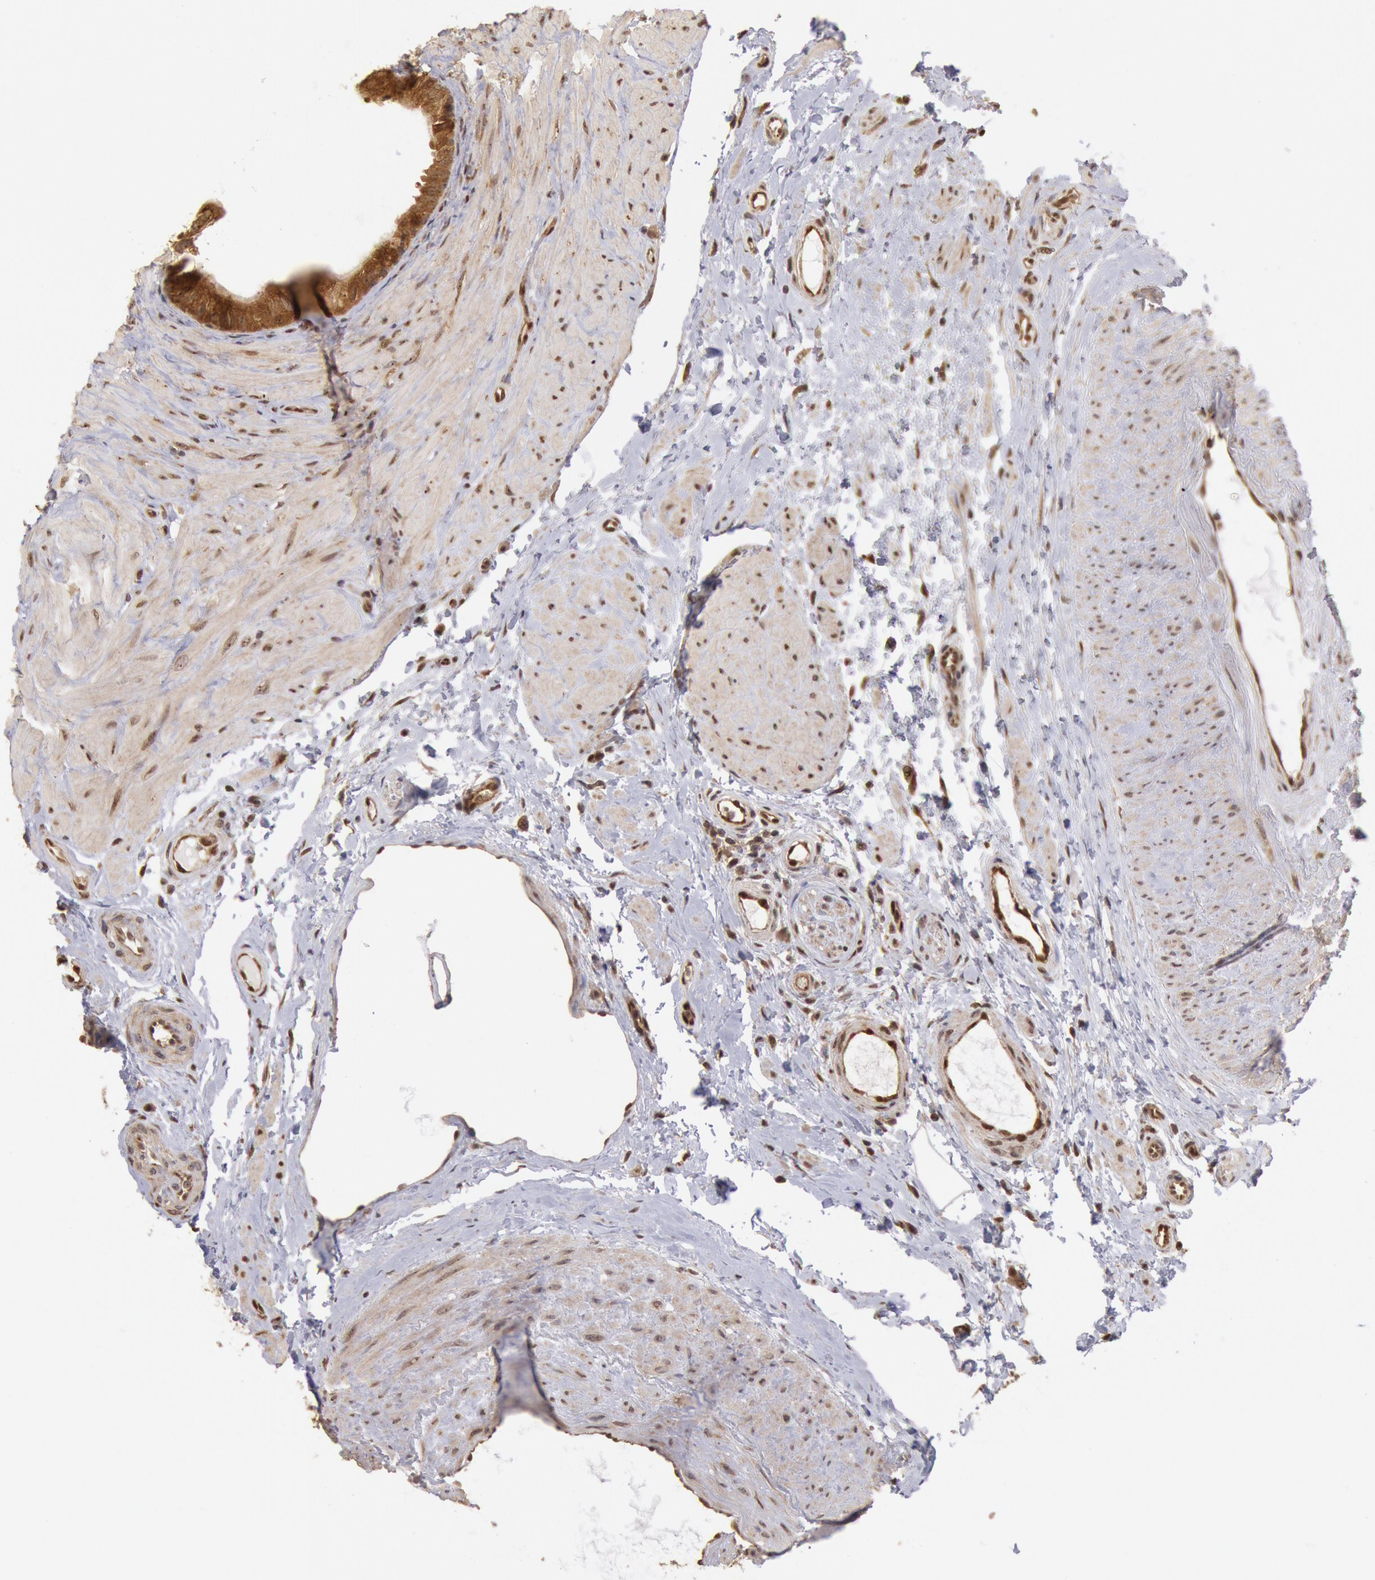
{"staining": {"intensity": "strong", "quantity": ">75%", "location": "cytoplasmic/membranous"}, "tissue": "epididymis", "cell_type": "Glandular cells", "image_type": "normal", "snomed": [{"axis": "morphology", "description": "Normal tissue, NOS"}, {"axis": "topography", "description": "Epididymis"}], "caption": "High-magnification brightfield microscopy of normal epididymis stained with DAB (3,3'-diaminobenzidine) (brown) and counterstained with hematoxylin (blue). glandular cells exhibit strong cytoplasmic/membranous positivity is seen in about>75% of cells.", "gene": "STX17", "patient": {"sex": "male", "age": 68}}